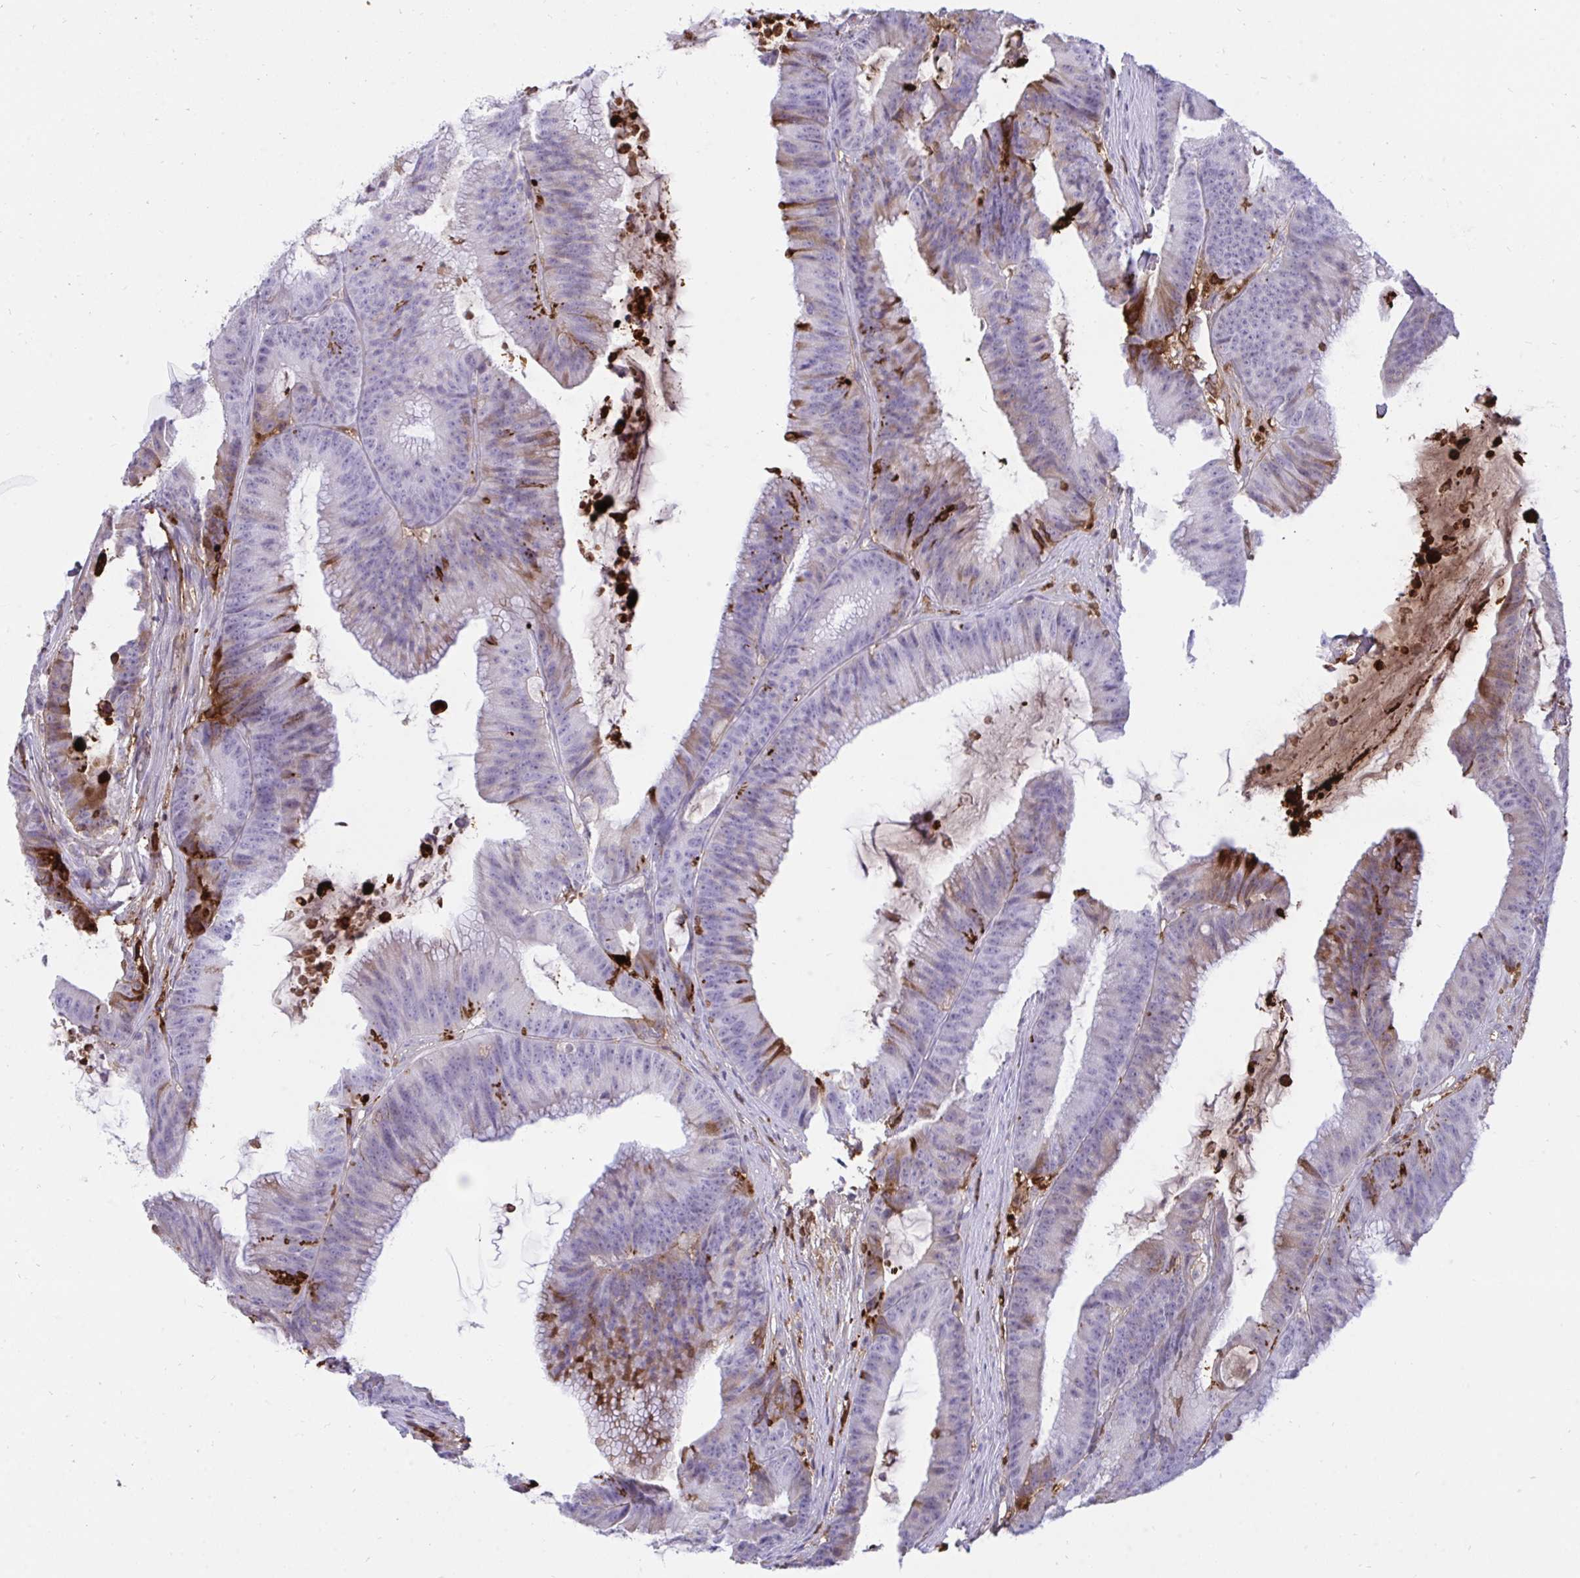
{"staining": {"intensity": "moderate", "quantity": "<25%", "location": "cytoplasmic/membranous"}, "tissue": "colorectal cancer", "cell_type": "Tumor cells", "image_type": "cancer", "snomed": [{"axis": "morphology", "description": "Adenocarcinoma, NOS"}, {"axis": "topography", "description": "Colon"}], "caption": "A brown stain labels moderate cytoplasmic/membranous expression of a protein in colorectal cancer (adenocarcinoma) tumor cells.", "gene": "F2", "patient": {"sex": "female", "age": 78}}